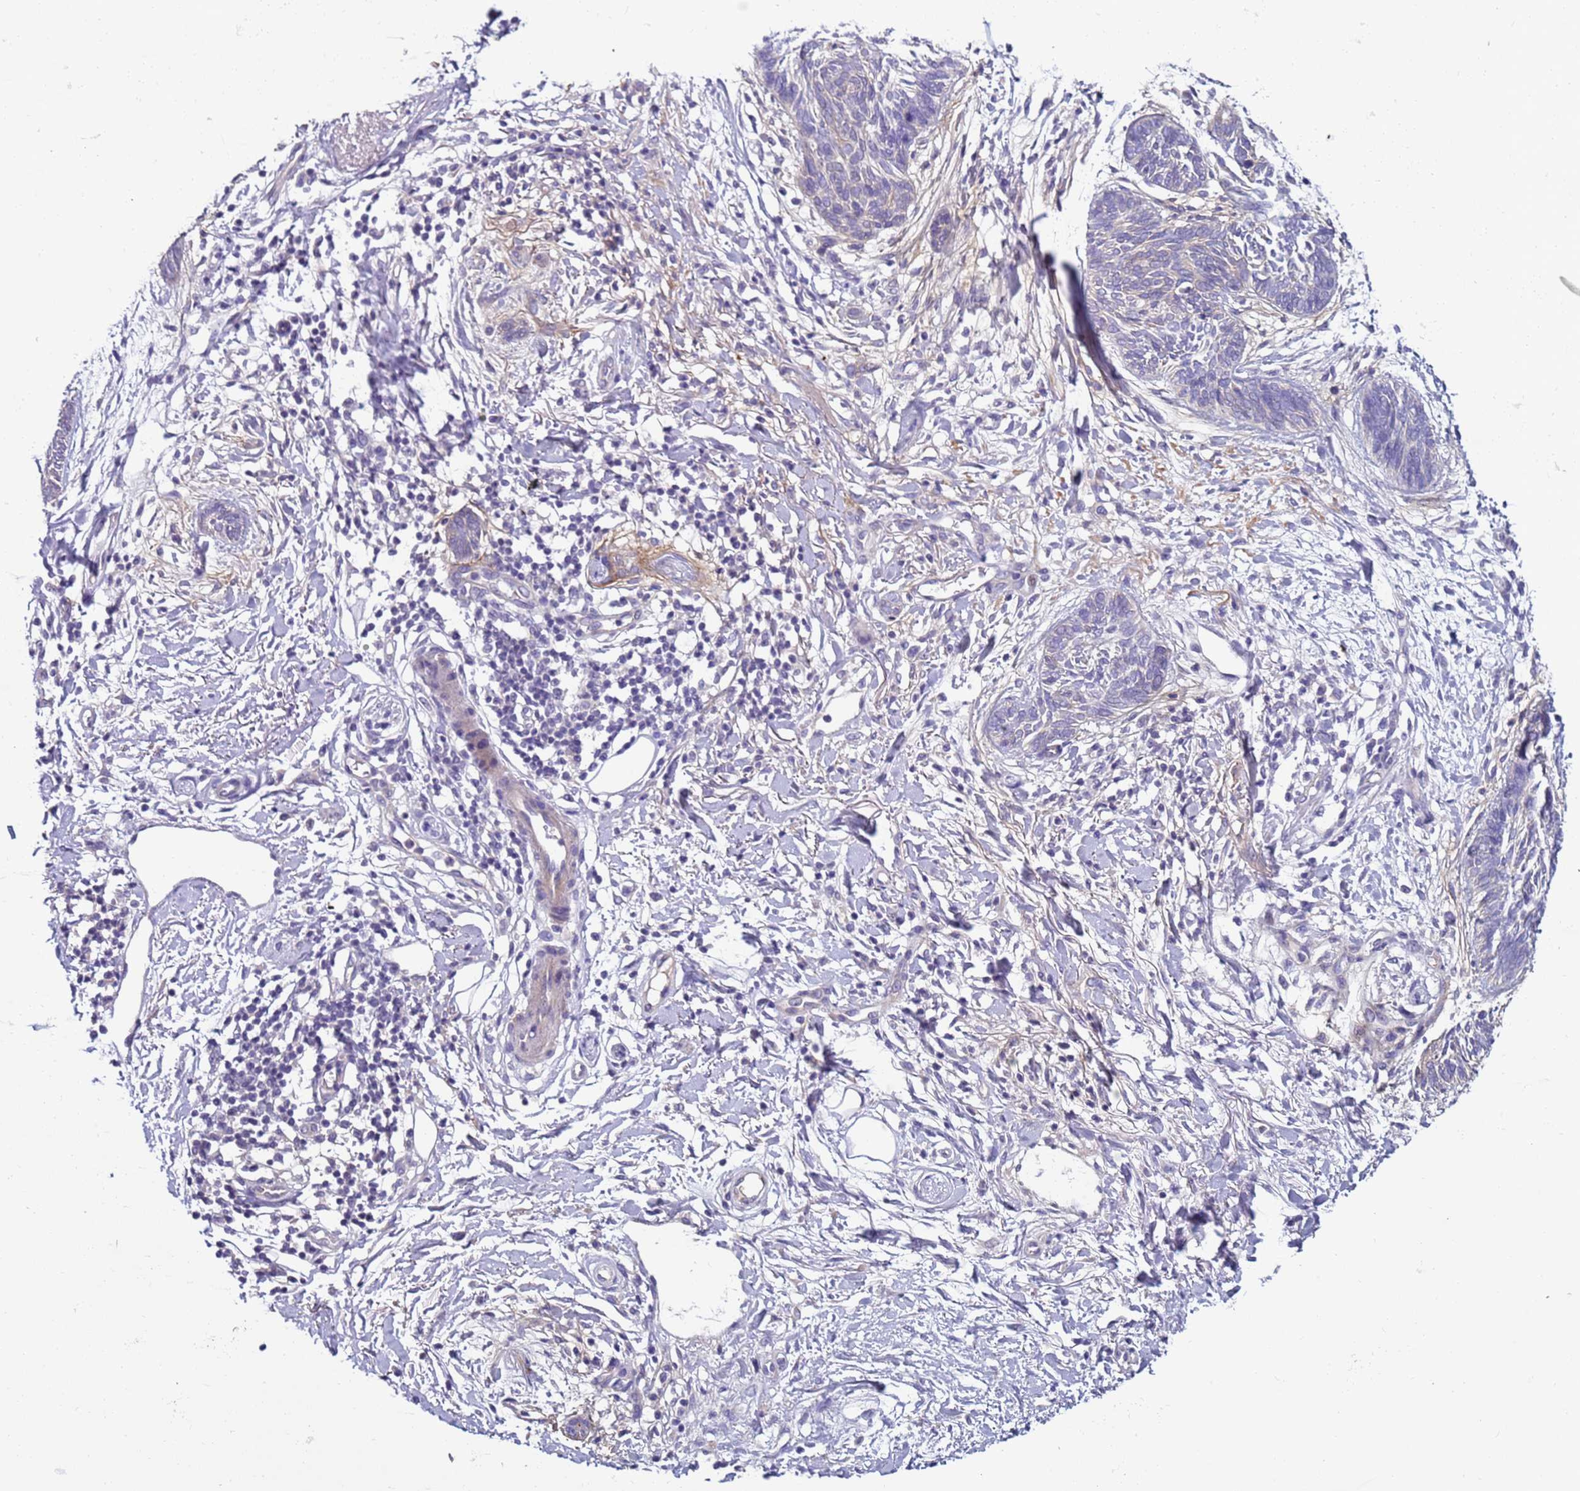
{"staining": {"intensity": "negative", "quantity": "none", "location": "none"}, "tissue": "skin cancer", "cell_type": "Tumor cells", "image_type": "cancer", "snomed": [{"axis": "morphology", "description": "Basal cell carcinoma"}, {"axis": "topography", "description": "Skin"}], "caption": "This is an immunohistochemistry photomicrograph of skin basal cell carcinoma. There is no staining in tumor cells.", "gene": "TRIM51", "patient": {"sex": "female", "age": 81}}